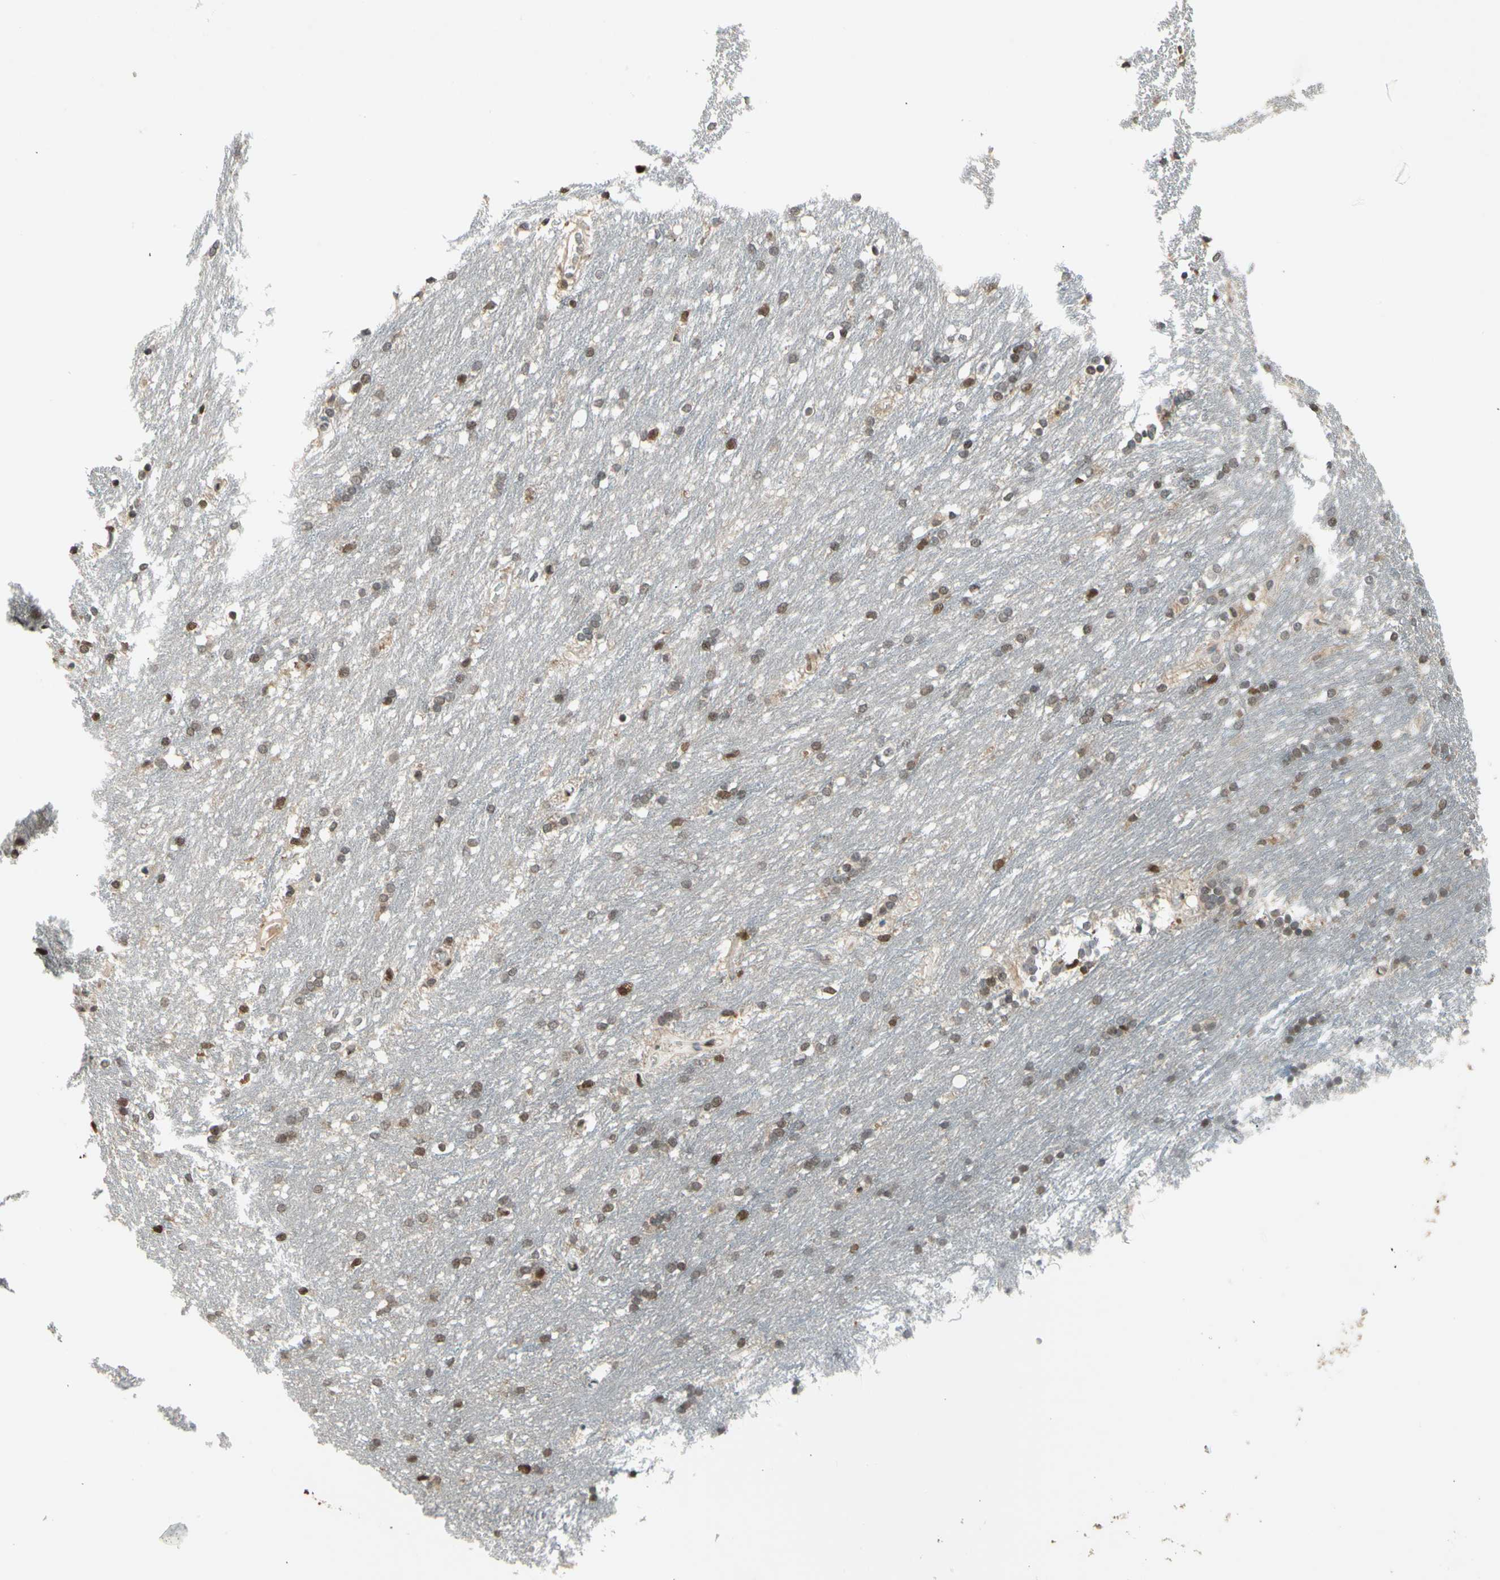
{"staining": {"intensity": "weak", "quantity": "25%-75%", "location": "cytoplasmic/membranous,nuclear"}, "tissue": "caudate", "cell_type": "Glial cells", "image_type": "normal", "snomed": [{"axis": "morphology", "description": "Normal tissue, NOS"}, {"axis": "topography", "description": "Lateral ventricle wall"}], "caption": "High-power microscopy captured an immunohistochemistry micrograph of unremarkable caudate, revealing weak cytoplasmic/membranous,nuclear expression in approximately 25%-75% of glial cells.", "gene": "GSR", "patient": {"sex": "female", "age": 19}}